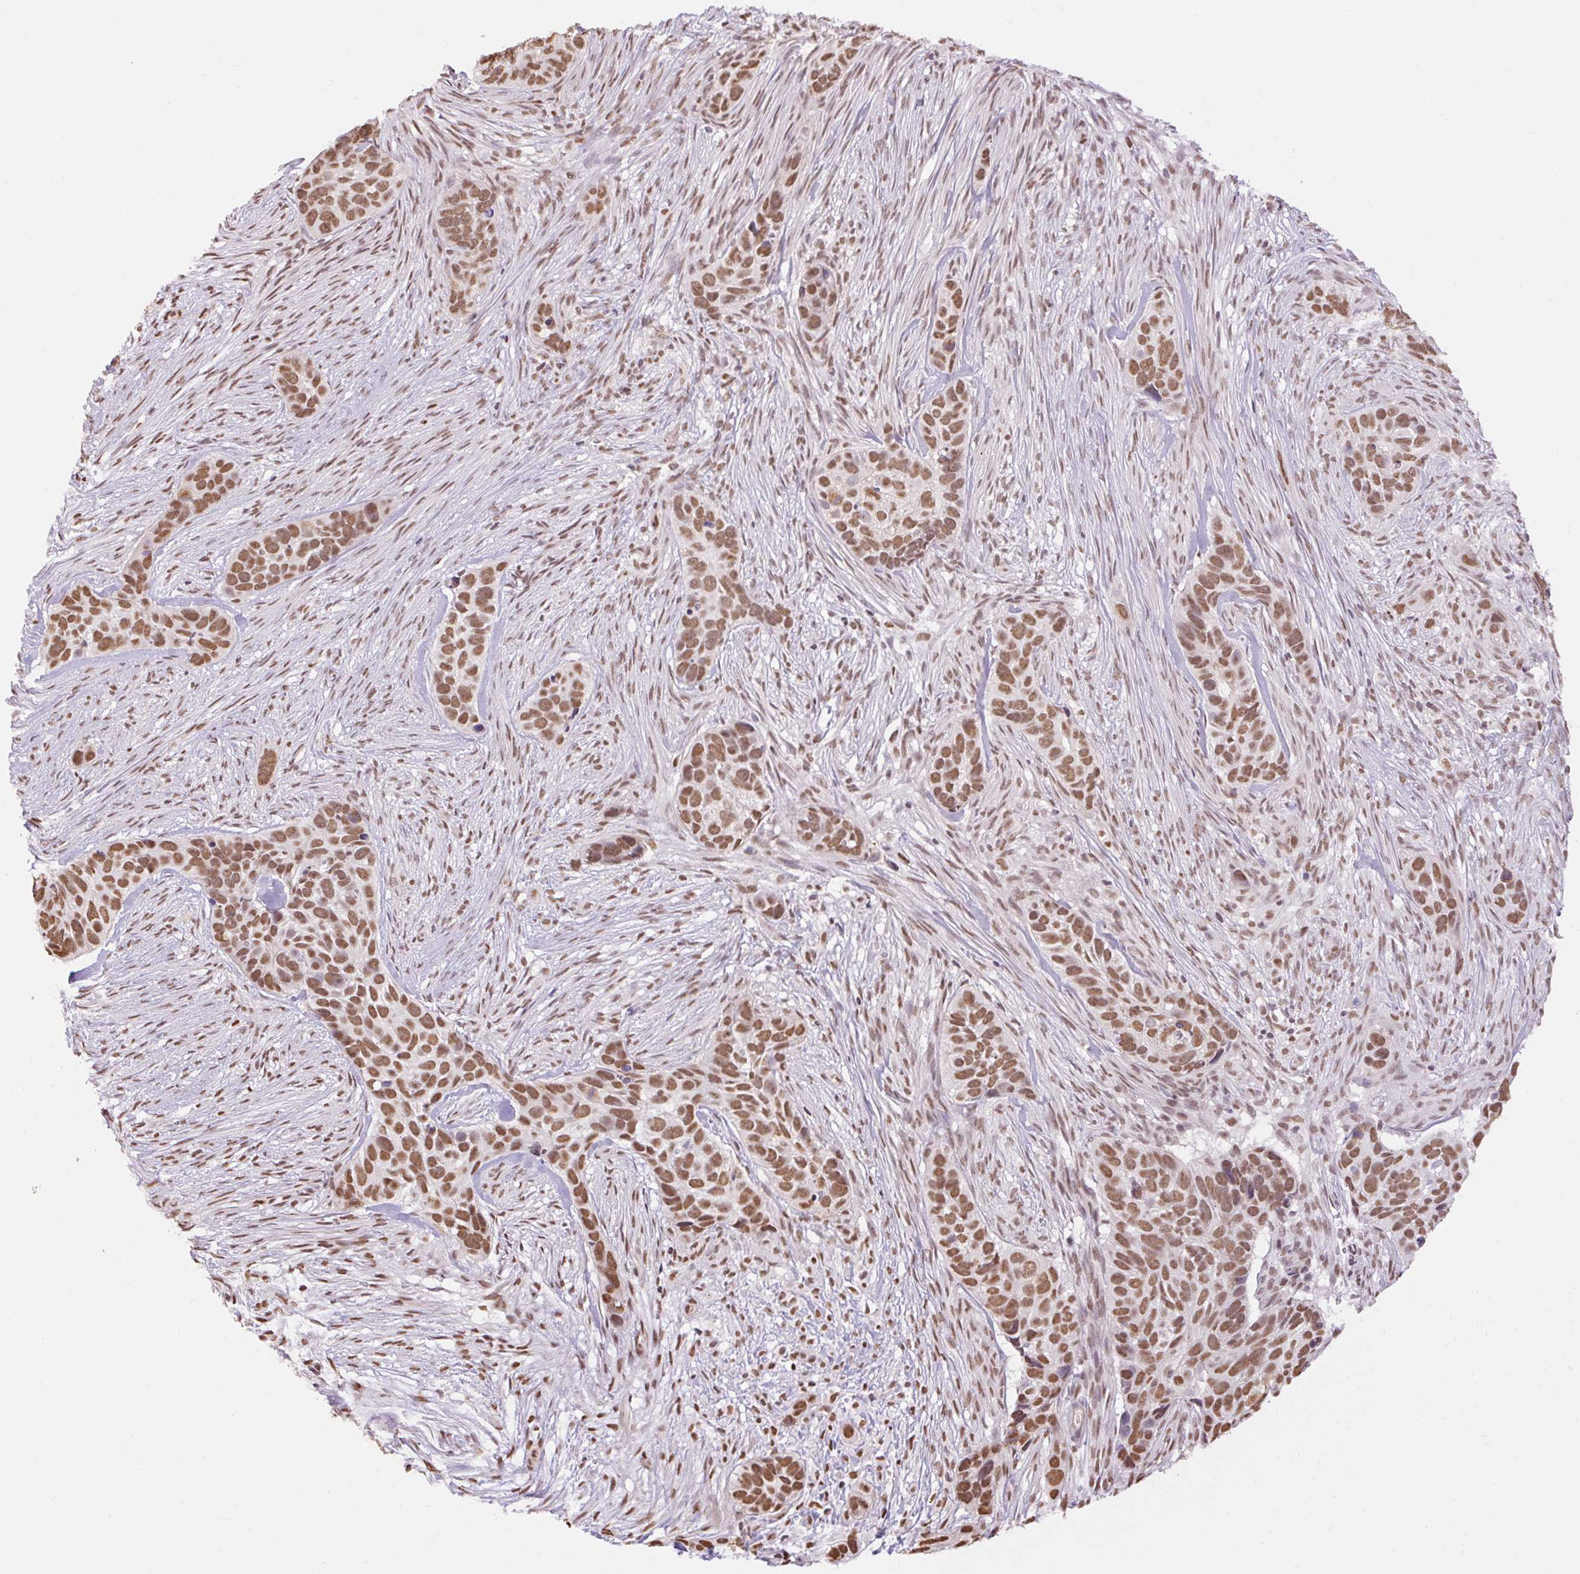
{"staining": {"intensity": "moderate", "quantity": ">75%", "location": "nuclear"}, "tissue": "skin cancer", "cell_type": "Tumor cells", "image_type": "cancer", "snomed": [{"axis": "morphology", "description": "Basal cell carcinoma"}, {"axis": "topography", "description": "Skin"}], "caption": "Human skin basal cell carcinoma stained for a protein (brown) reveals moderate nuclear positive expression in approximately >75% of tumor cells.", "gene": "NPIPB12", "patient": {"sex": "female", "age": 82}}